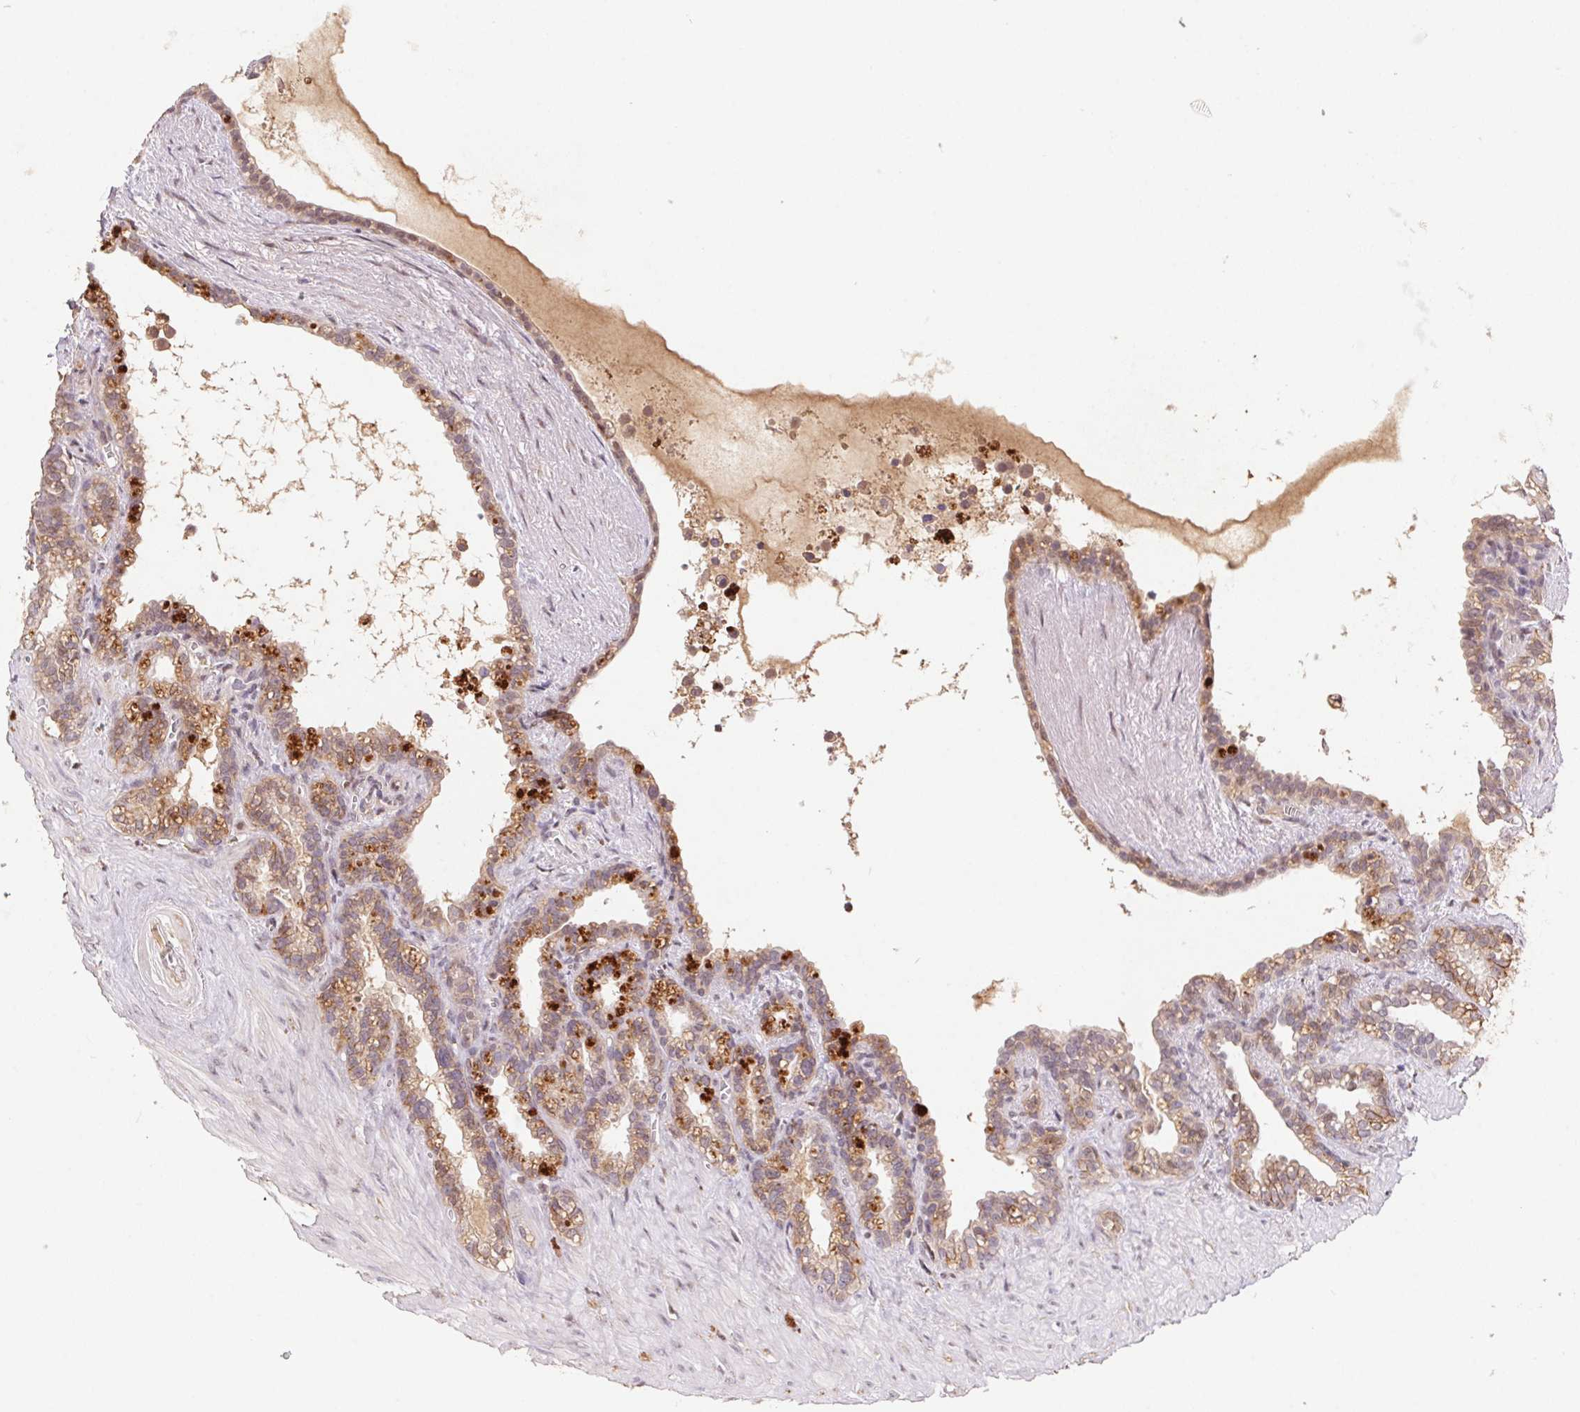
{"staining": {"intensity": "moderate", "quantity": ">75%", "location": "cytoplasmic/membranous"}, "tissue": "seminal vesicle", "cell_type": "Glandular cells", "image_type": "normal", "snomed": [{"axis": "morphology", "description": "Normal tissue, NOS"}, {"axis": "topography", "description": "Seminal veicle"}], "caption": "Protein expression analysis of benign seminal vesicle displays moderate cytoplasmic/membranous expression in about >75% of glandular cells. (Brightfield microscopy of DAB IHC at high magnification).", "gene": "SLC52A2", "patient": {"sex": "male", "age": 76}}